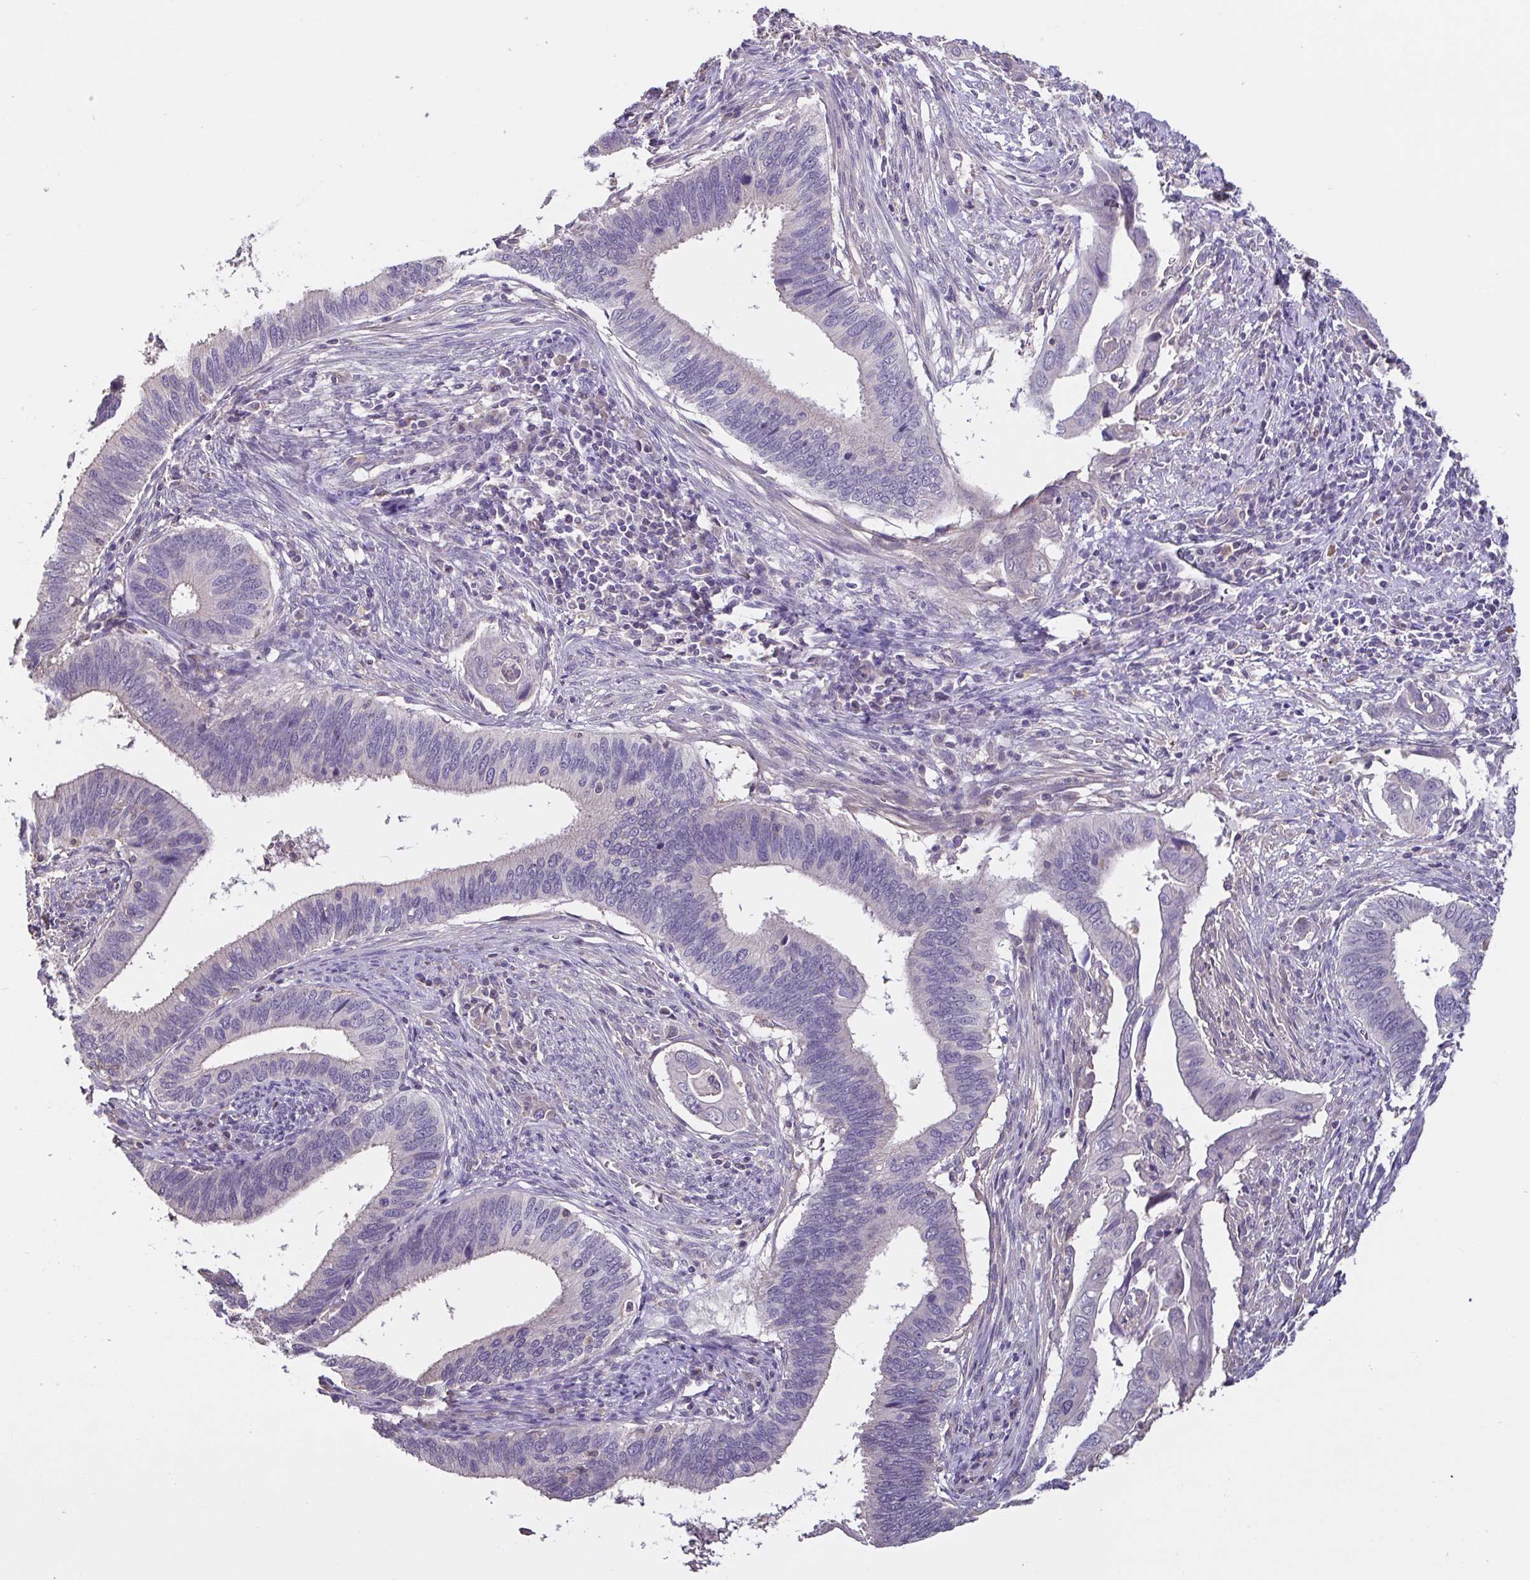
{"staining": {"intensity": "negative", "quantity": "none", "location": "none"}, "tissue": "cervical cancer", "cell_type": "Tumor cells", "image_type": "cancer", "snomed": [{"axis": "morphology", "description": "Adenocarcinoma, NOS"}, {"axis": "topography", "description": "Cervix"}], "caption": "Photomicrograph shows no protein expression in tumor cells of cervical cancer (adenocarcinoma) tissue. (DAB immunohistochemistry, high magnification).", "gene": "ACTRT2", "patient": {"sex": "female", "age": 42}}